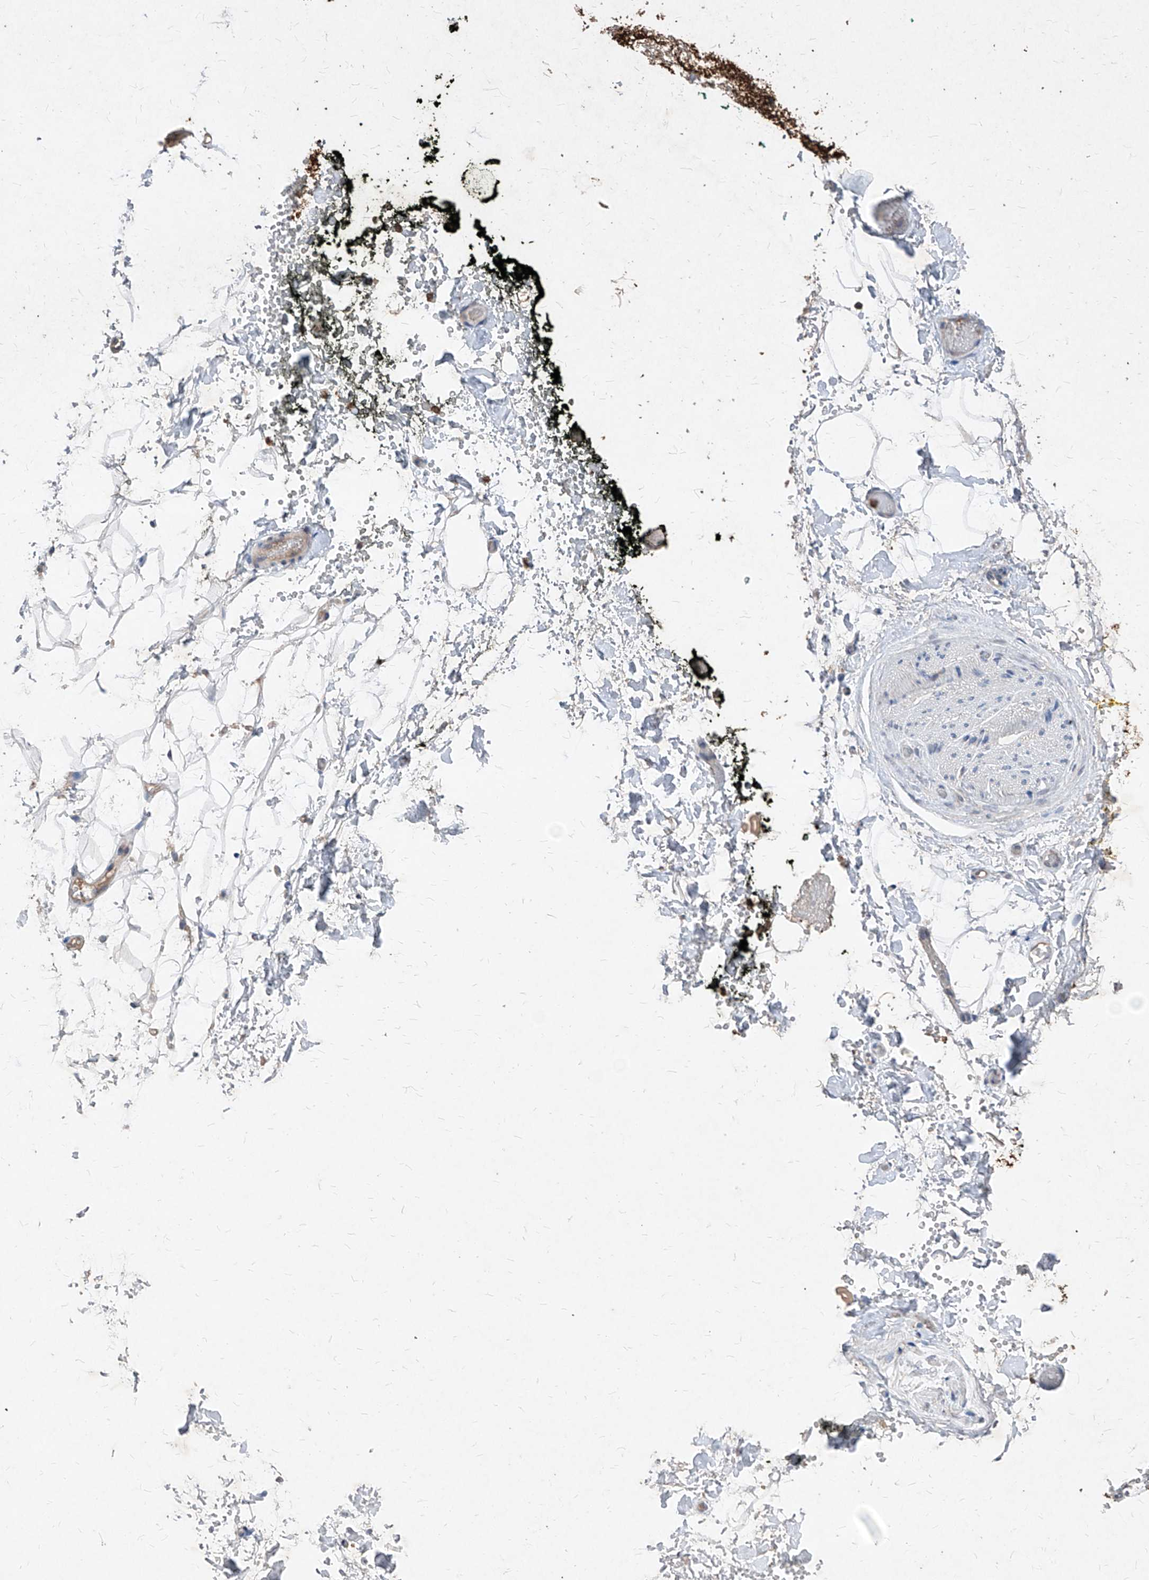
{"staining": {"intensity": "negative", "quantity": "none", "location": "none"}, "tissue": "adipose tissue", "cell_type": "Adipocytes", "image_type": "normal", "snomed": [{"axis": "morphology", "description": "Normal tissue, NOS"}, {"axis": "morphology", "description": "Adenocarcinoma, NOS"}, {"axis": "topography", "description": "Pancreas"}, {"axis": "topography", "description": "Peripheral nerve tissue"}], "caption": "Immunohistochemical staining of normal adipose tissue reveals no significant staining in adipocytes. (Stains: DAB IHC with hematoxylin counter stain, Microscopy: brightfield microscopy at high magnification).", "gene": "SYNGR1", "patient": {"sex": "male", "age": 59}}